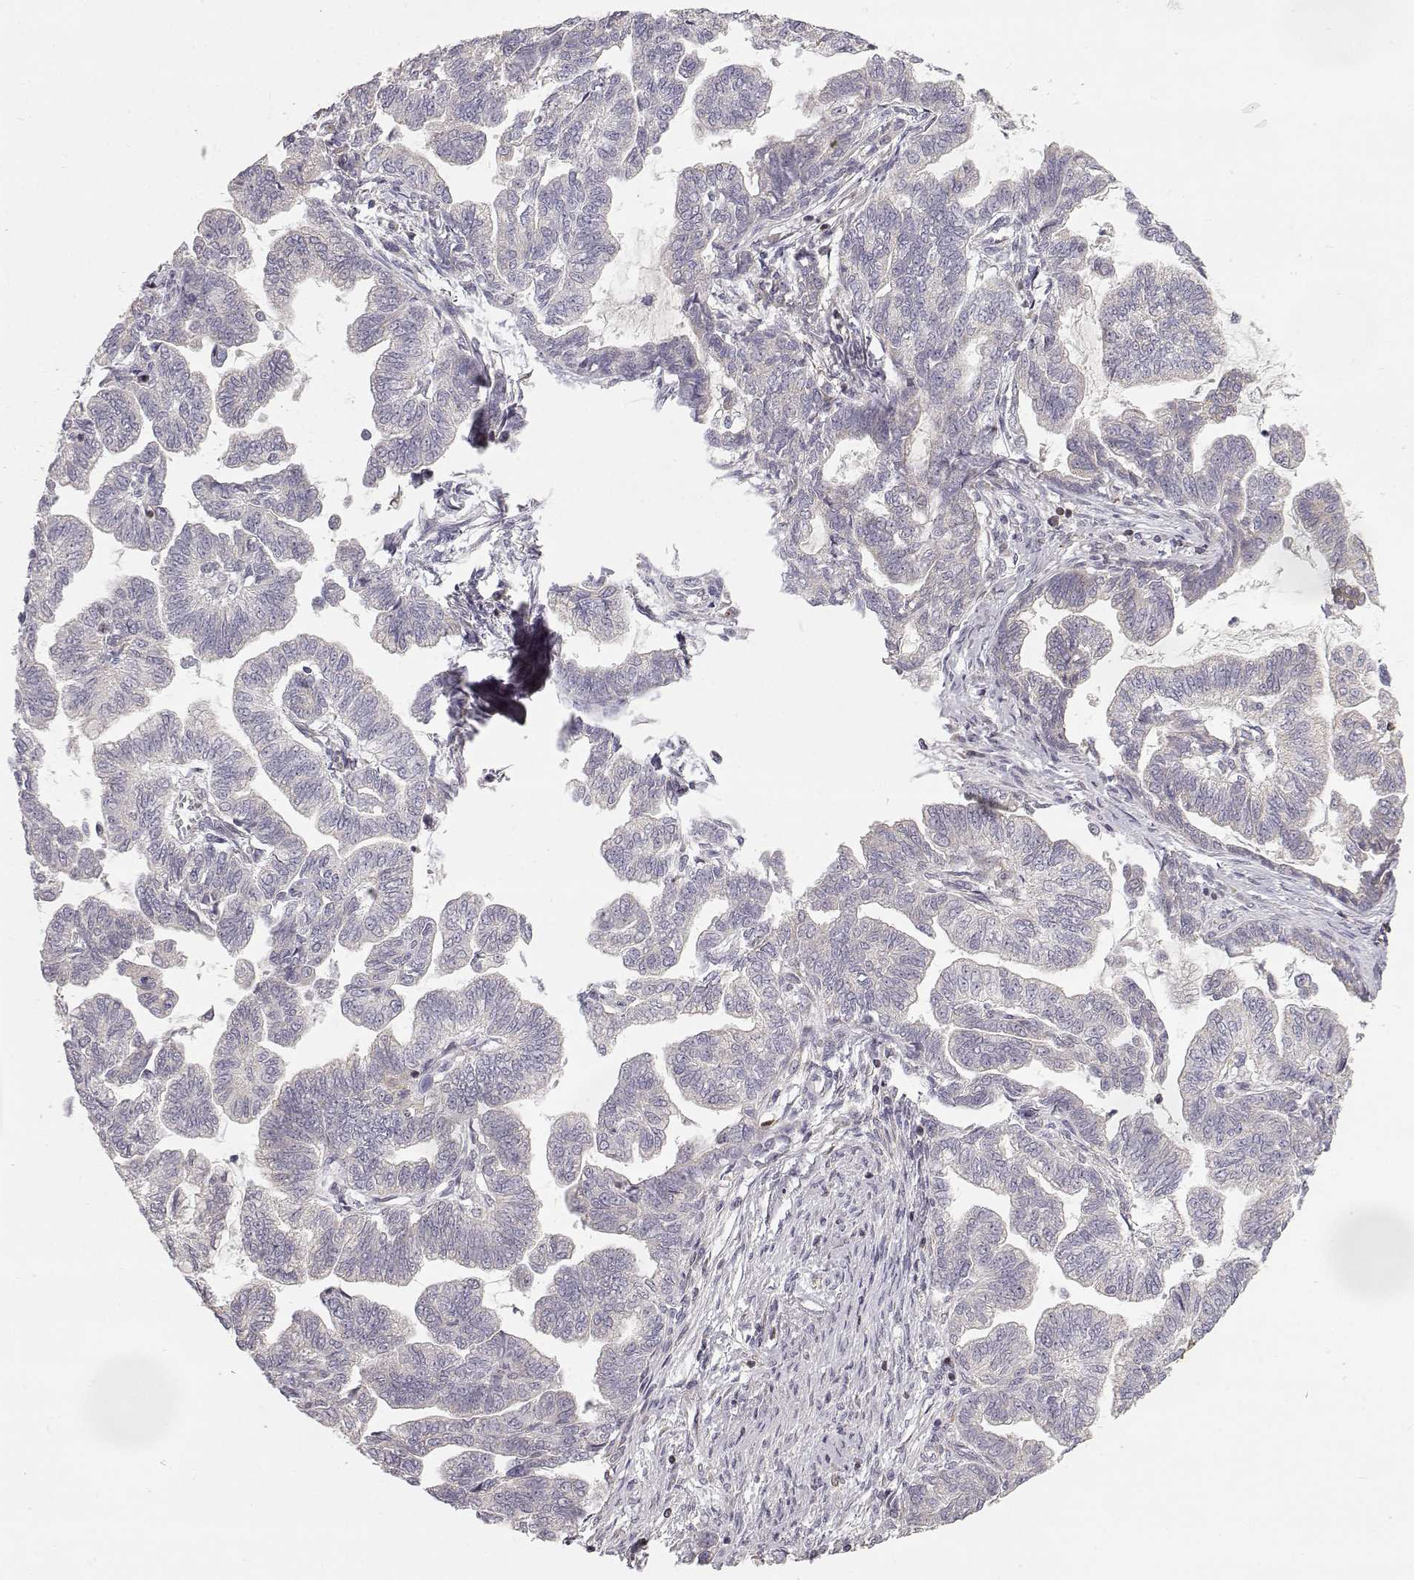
{"staining": {"intensity": "negative", "quantity": "none", "location": "none"}, "tissue": "stomach cancer", "cell_type": "Tumor cells", "image_type": "cancer", "snomed": [{"axis": "morphology", "description": "Adenocarcinoma, NOS"}, {"axis": "topography", "description": "Stomach"}], "caption": "Immunohistochemical staining of adenocarcinoma (stomach) reveals no significant expression in tumor cells.", "gene": "GRAP2", "patient": {"sex": "male", "age": 83}}